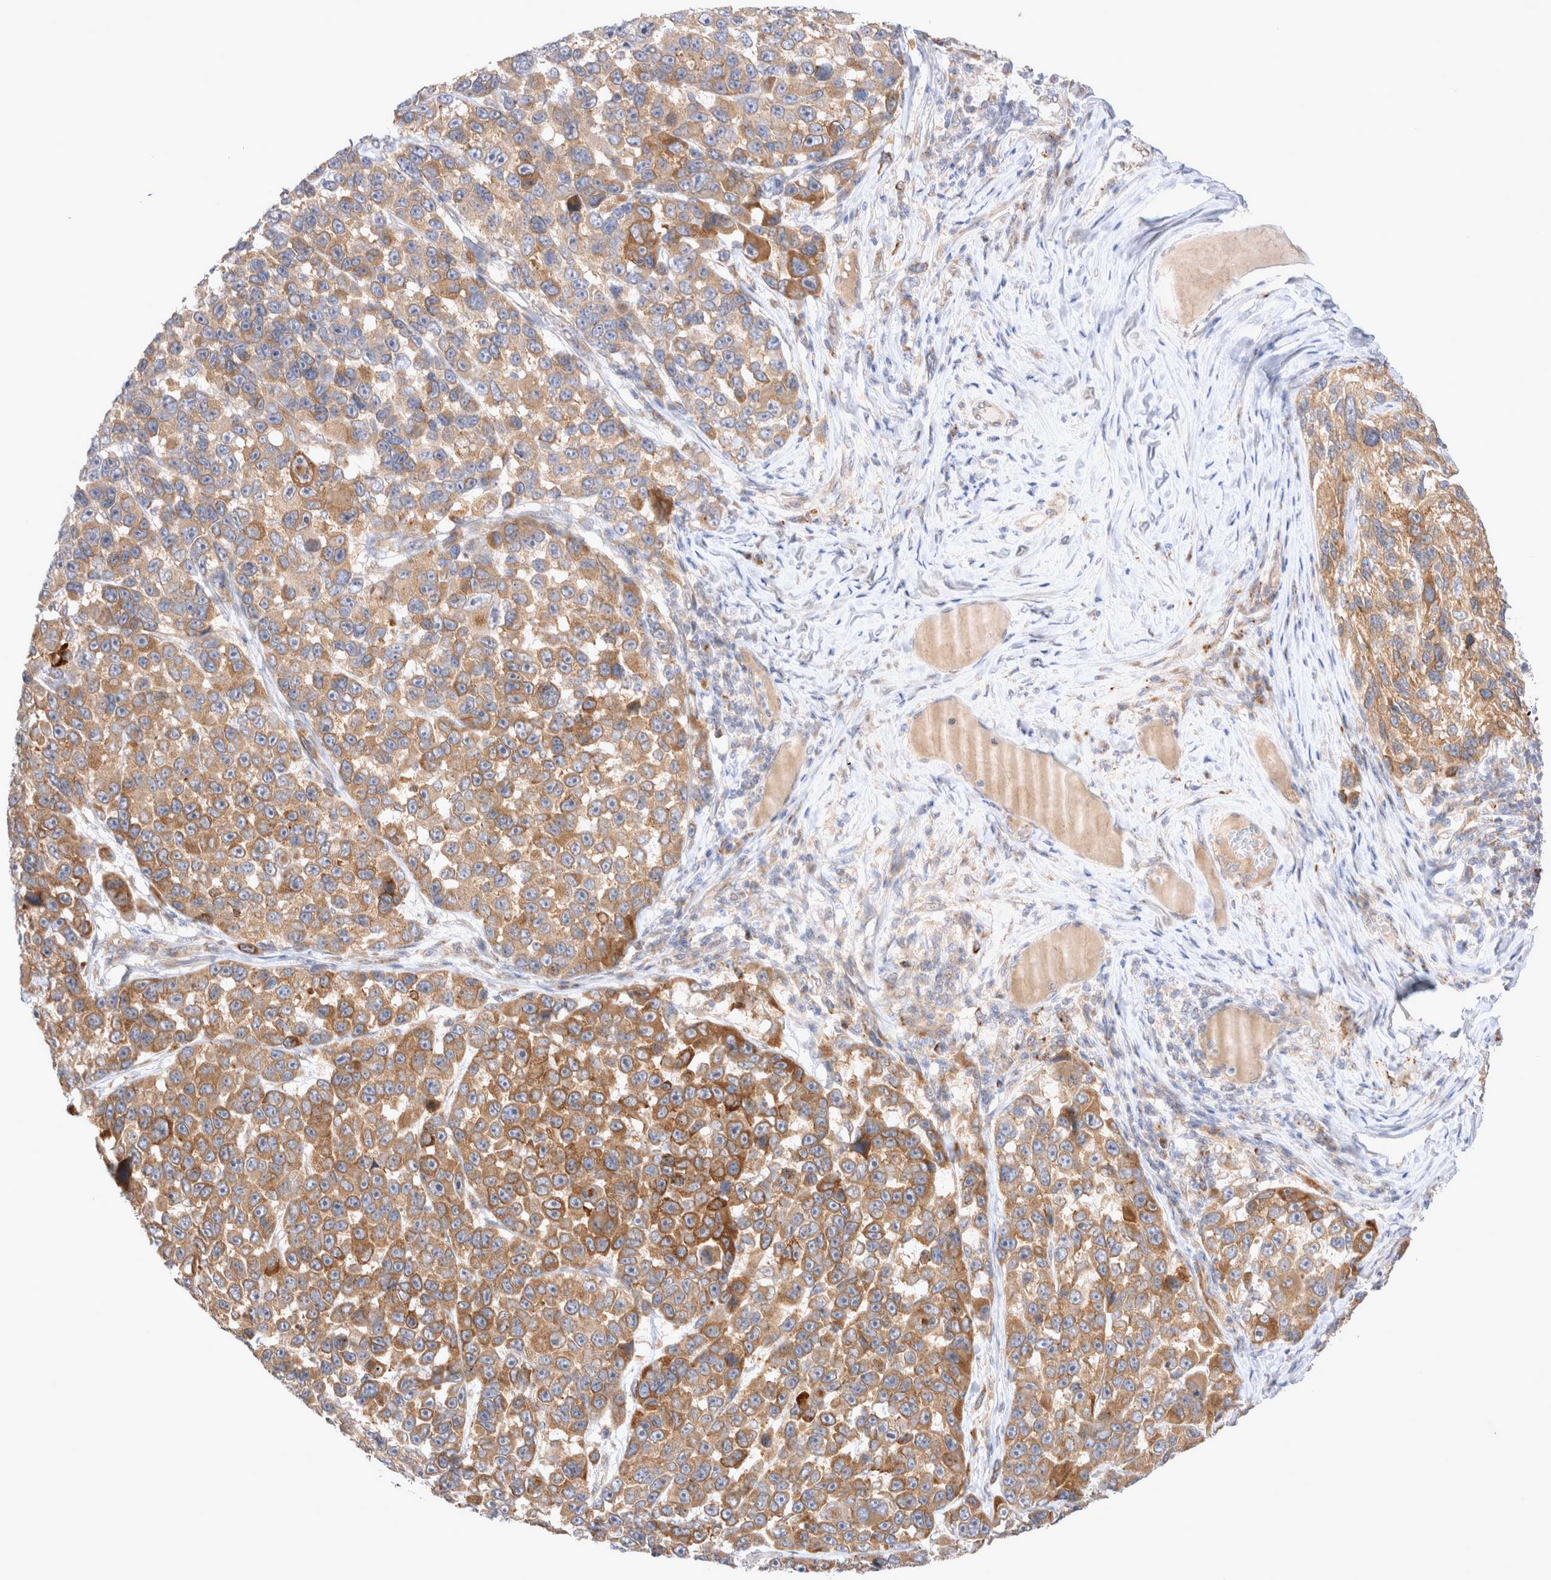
{"staining": {"intensity": "moderate", "quantity": ">75%", "location": "cytoplasmic/membranous"}, "tissue": "melanoma", "cell_type": "Tumor cells", "image_type": "cancer", "snomed": [{"axis": "morphology", "description": "Malignant melanoma, NOS"}, {"axis": "topography", "description": "Skin"}], "caption": "Brown immunohistochemical staining in melanoma reveals moderate cytoplasmic/membranous staining in about >75% of tumor cells.", "gene": "NPC1", "patient": {"sex": "male", "age": 53}}